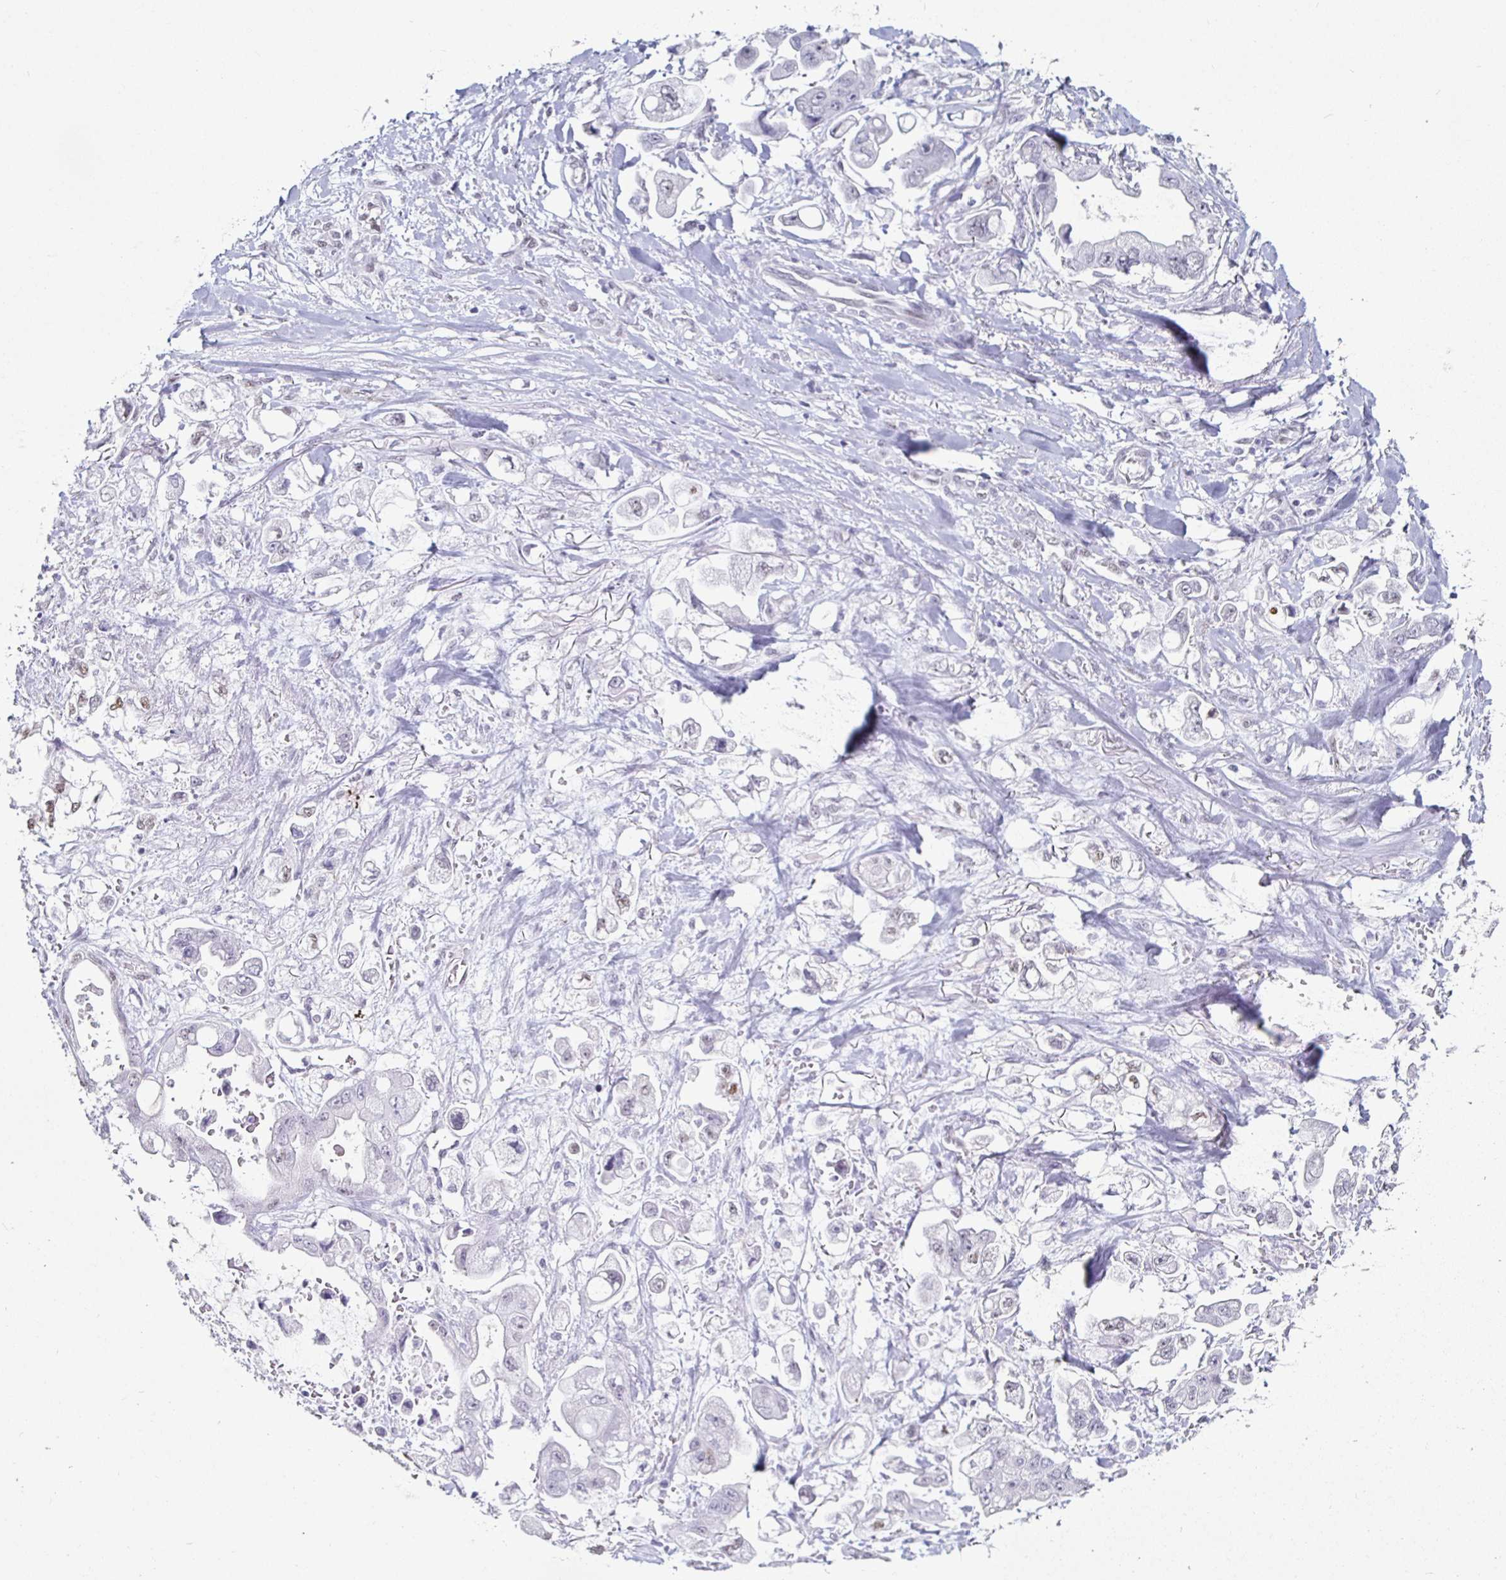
{"staining": {"intensity": "negative", "quantity": "none", "location": "none"}, "tissue": "stomach cancer", "cell_type": "Tumor cells", "image_type": "cancer", "snomed": [{"axis": "morphology", "description": "Adenocarcinoma, NOS"}, {"axis": "topography", "description": "Stomach"}], "caption": "Immunohistochemistry (IHC) image of human stomach cancer (adenocarcinoma) stained for a protein (brown), which exhibits no positivity in tumor cells.", "gene": "DDX39B", "patient": {"sex": "male", "age": 62}}